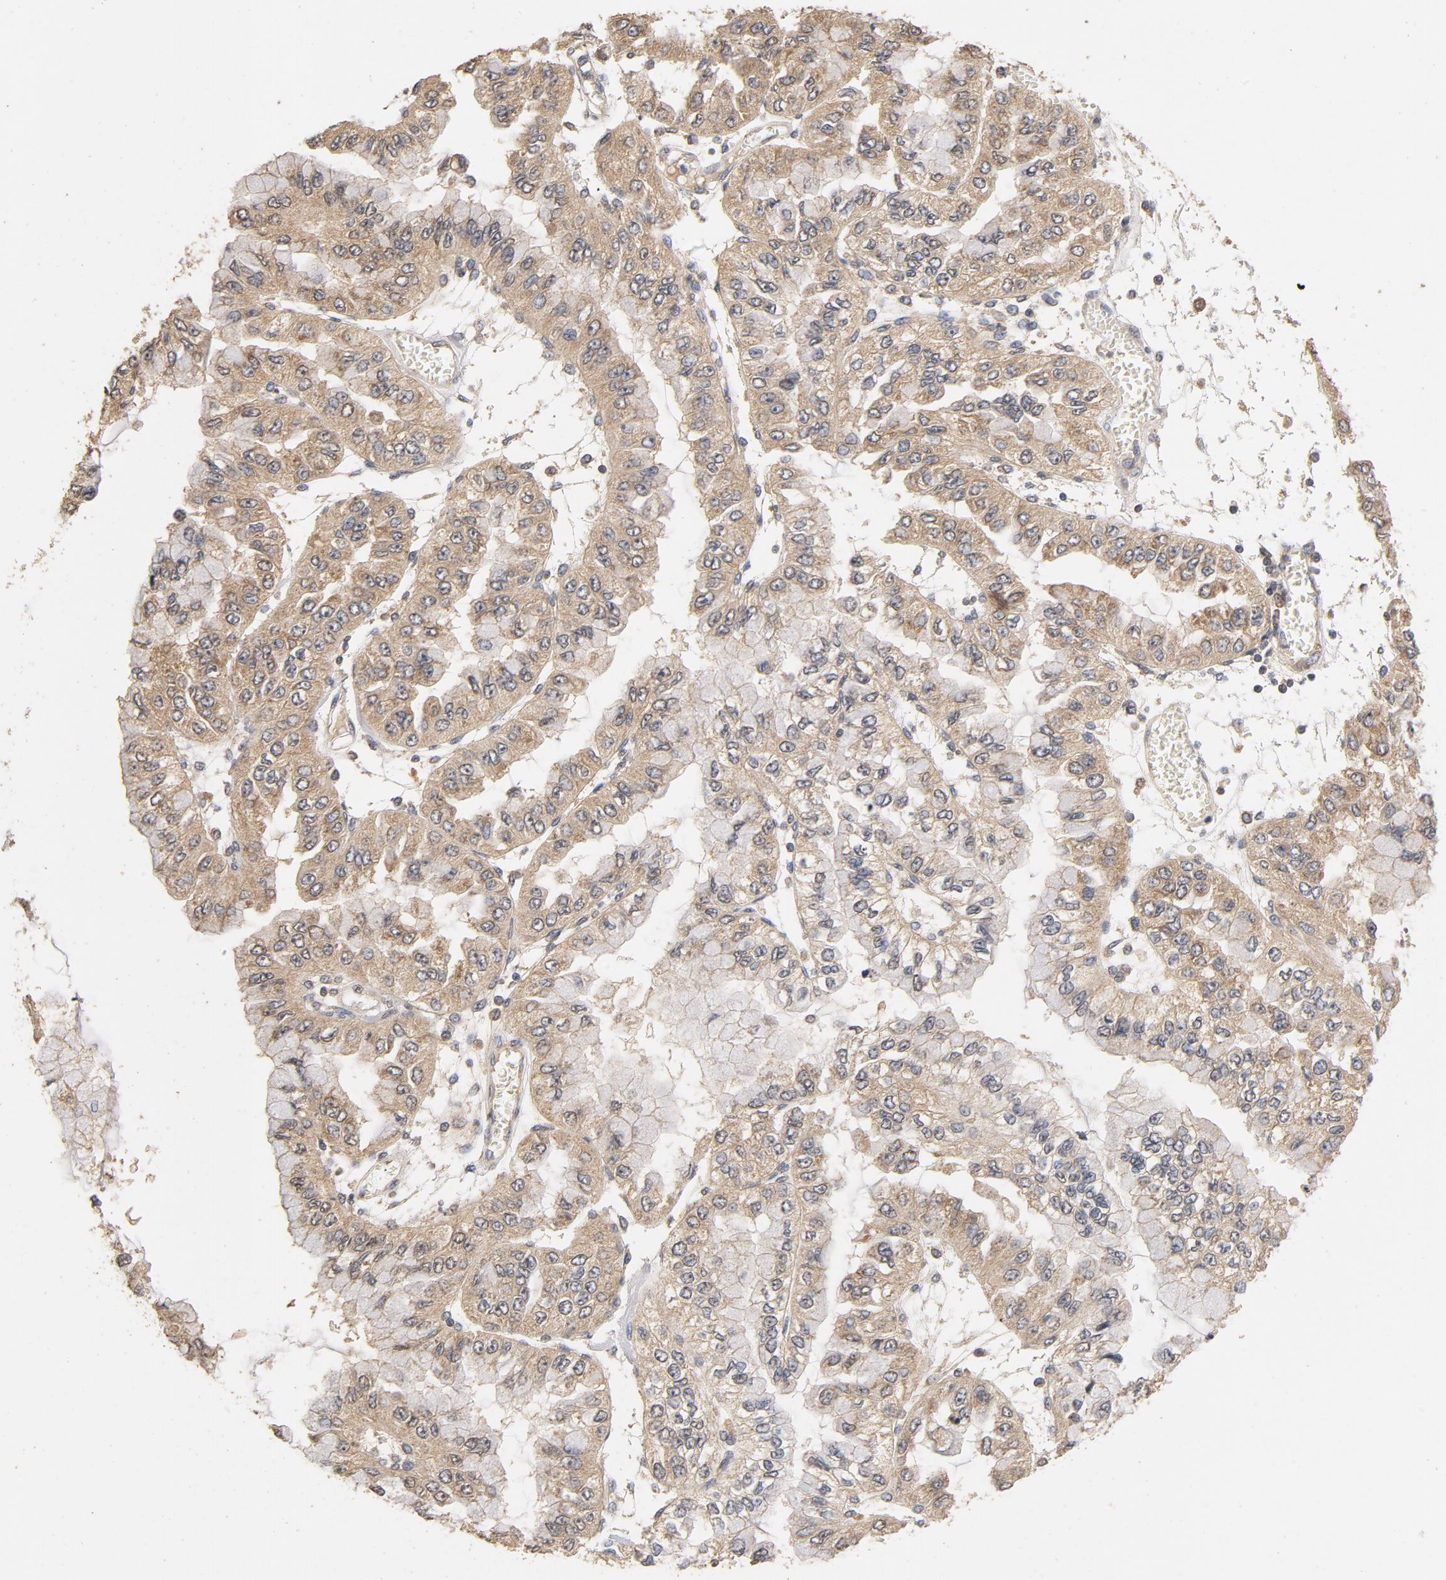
{"staining": {"intensity": "moderate", "quantity": ">75%", "location": "cytoplasmic/membranous"}, "tissue": "liver cancer", "cell_type": "Tumor cells", "image_type": "cancer", "snomed": [{"axis": "morphology", "description": "Cholangiocarcinoma"}, {"axis": "topography", "description": "Liver"}], "caption": "An image of human liver cholangiocarcinoma stained for a protein shows moderate cytoplasmic/membranous brown staining in tumor cells.", "gene": "DDX6", "patient": {"sex": "female", "age": 79}}